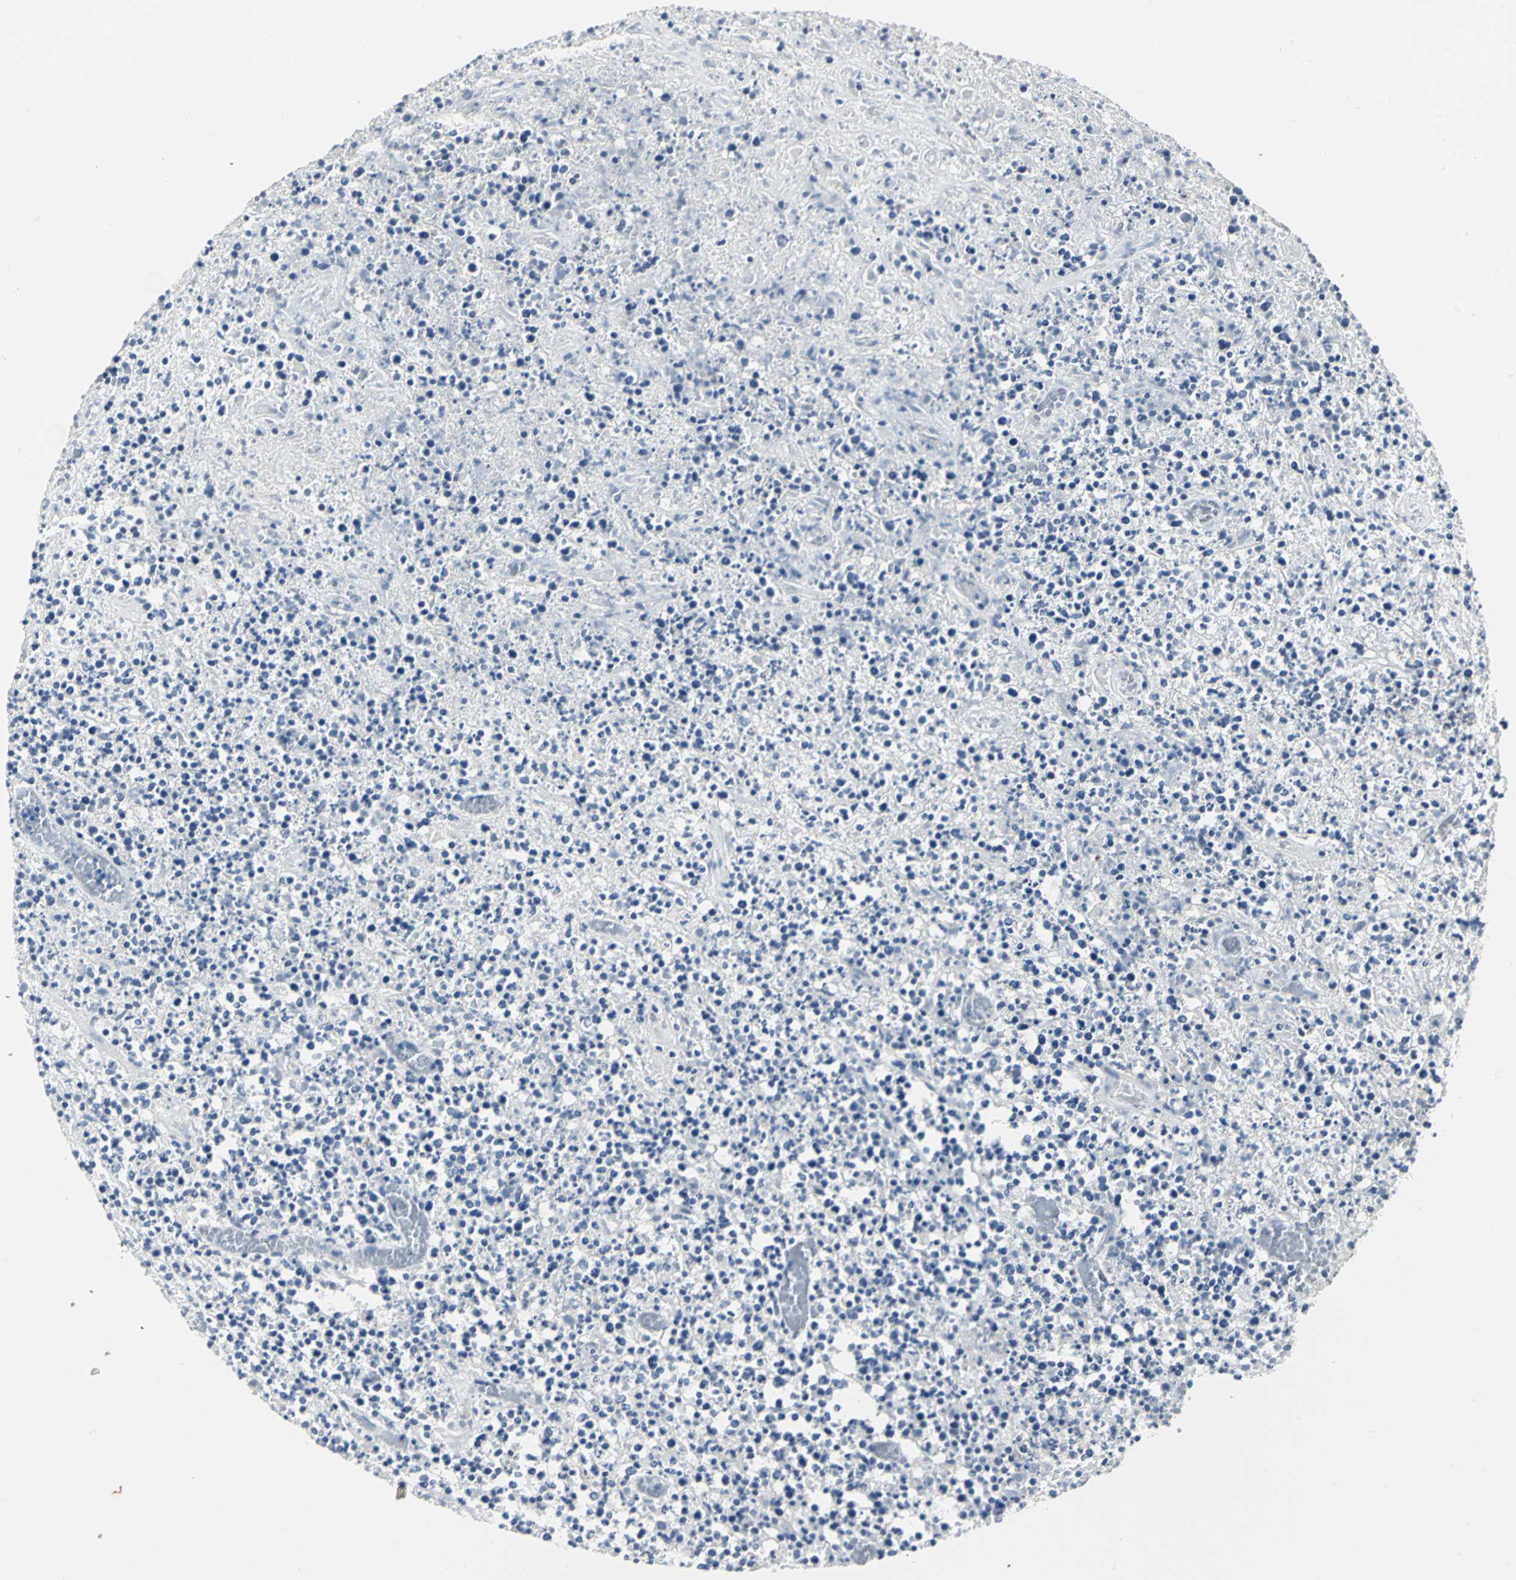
{"staining": {"intensity": "negative", "quantity": "none", "location": "none"}, "tissue": "lymphoma", "cell_type": "Tumor cells", "image_type": "cancer", "snomed": [{"axis": "morphology", "description": "Malignant lymphoma, non-Hodgkin's type, High grade"}, {"axis": "topography", "description": "Lymph node"}], "caption": "The photomicrograph exhibits no significant positivity in tumor cells of lymphoma.", "gene": "RIPOR1", "patient": {"sex": "female", "age": 84}}